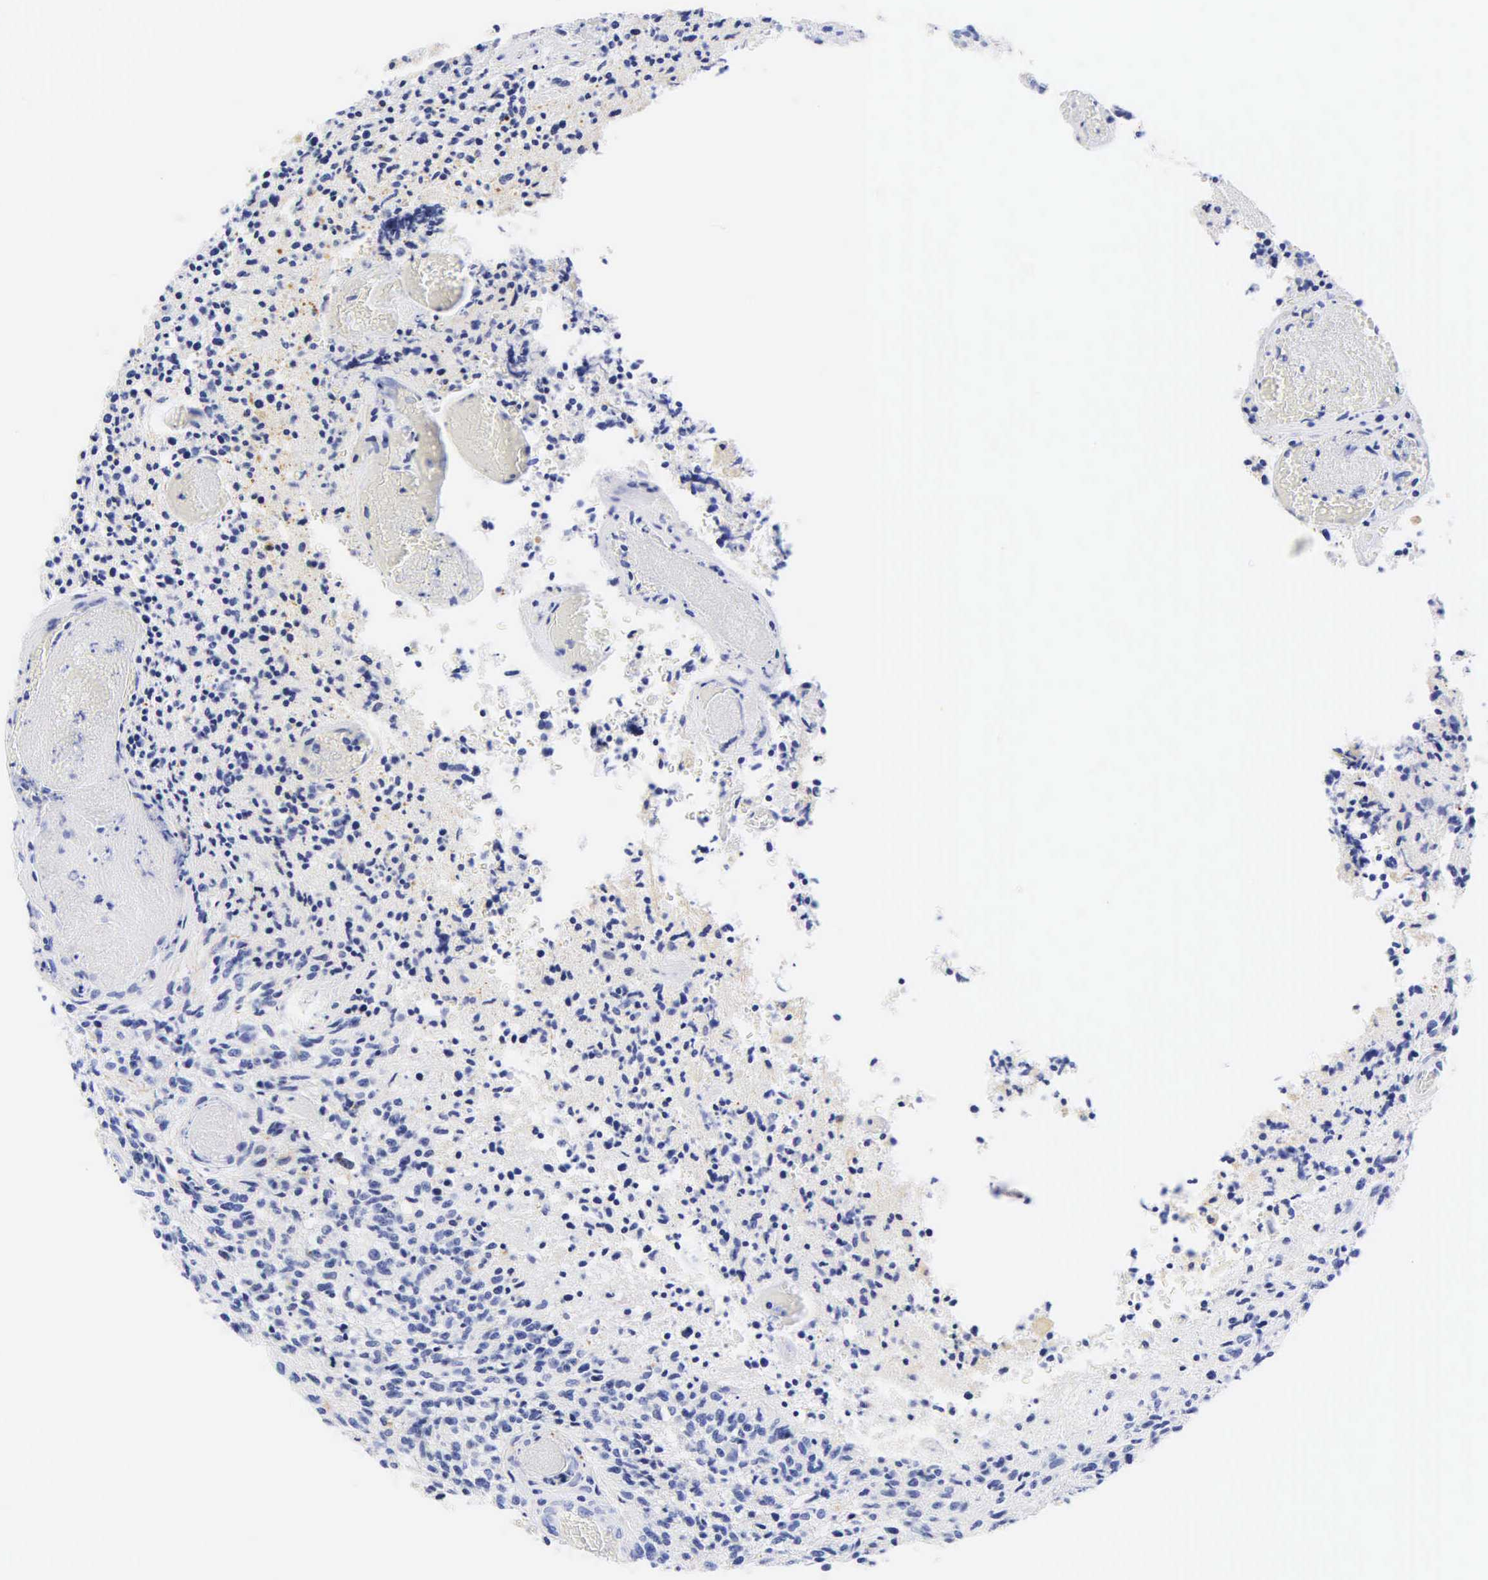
{"staining": {"intensity": "negative", "quantity": "none", "location": "none"}, "tissue": "glioma", "cell_type": "Tumor cells", "image_type": "cancer", "snomed": [{"axis": "morphology", "description": "Glioma, malignant, High grade"}, {"axis": "topography", "description": "Brain"}], "caption": "This is an immunohistochemistry (IHC) micrograph of malignant high-grade glioma. There is no positivity in tumor cells.", "gene": "DES", "patient": {"sex": "male", "age": 36}}